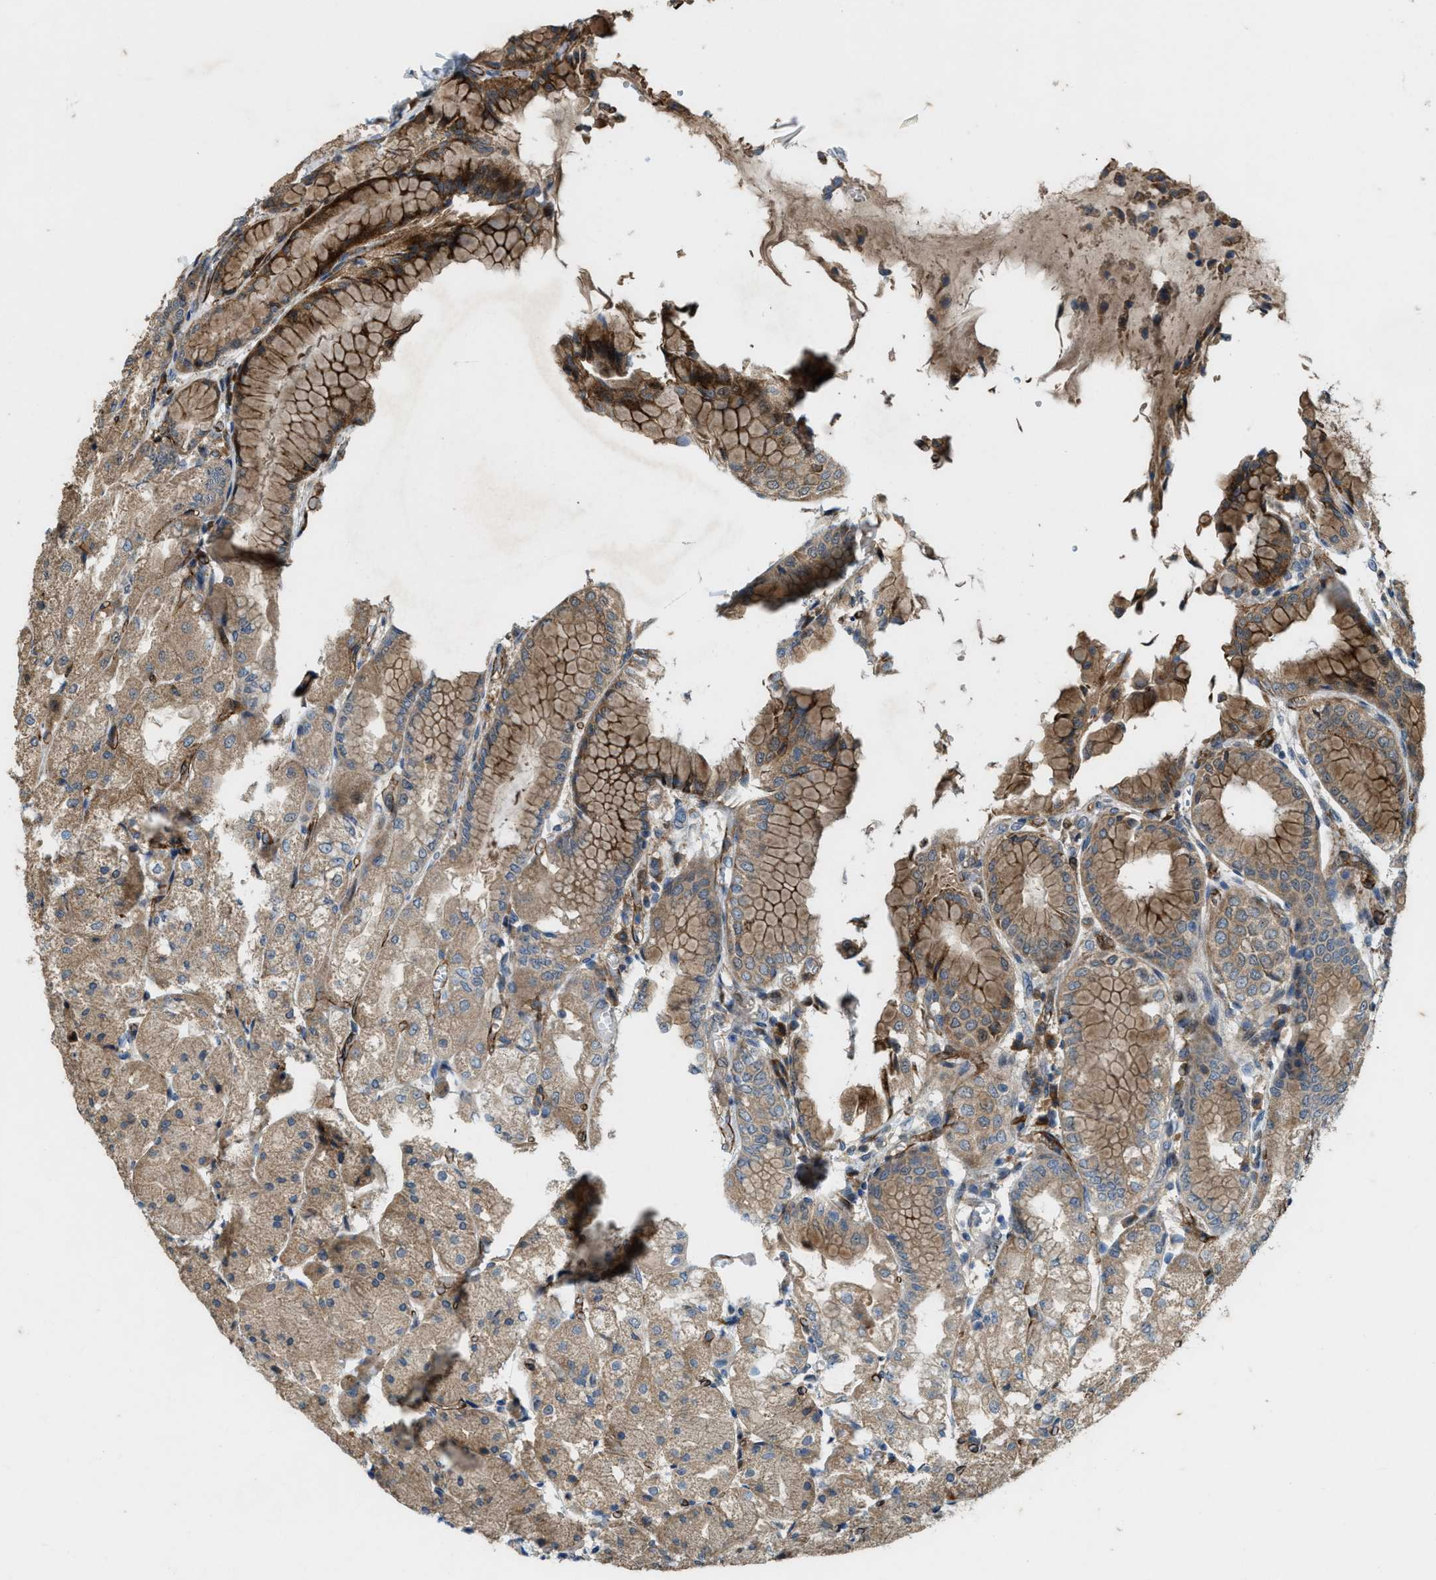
{"staining": {"intensity": "strong", "quantity": "25%-75%", "location": "cytoplasmic/membranous"}, "tissue": "stomach", "cell_type": "Glandular cells", "image_type": "normal", "snomed": [{"axis": "morphology", "description": "Normal tissue, NOS"}, {"axis": "topography", "description": "Stomach, upper"}], "caption": "A high amount of strong cytoplasmic/membranous positivity is present in approximately 25%-75% of glandular cells in unremarkable stomach. The staining is performed using DAB (3,3'-diaminobenzidine) brown chromogen to label protein expression. The nuclei are counter-stained blue using hematoxylin.", "gene": "LRRC72", "patient": {"sex": "male", "age": 72}}